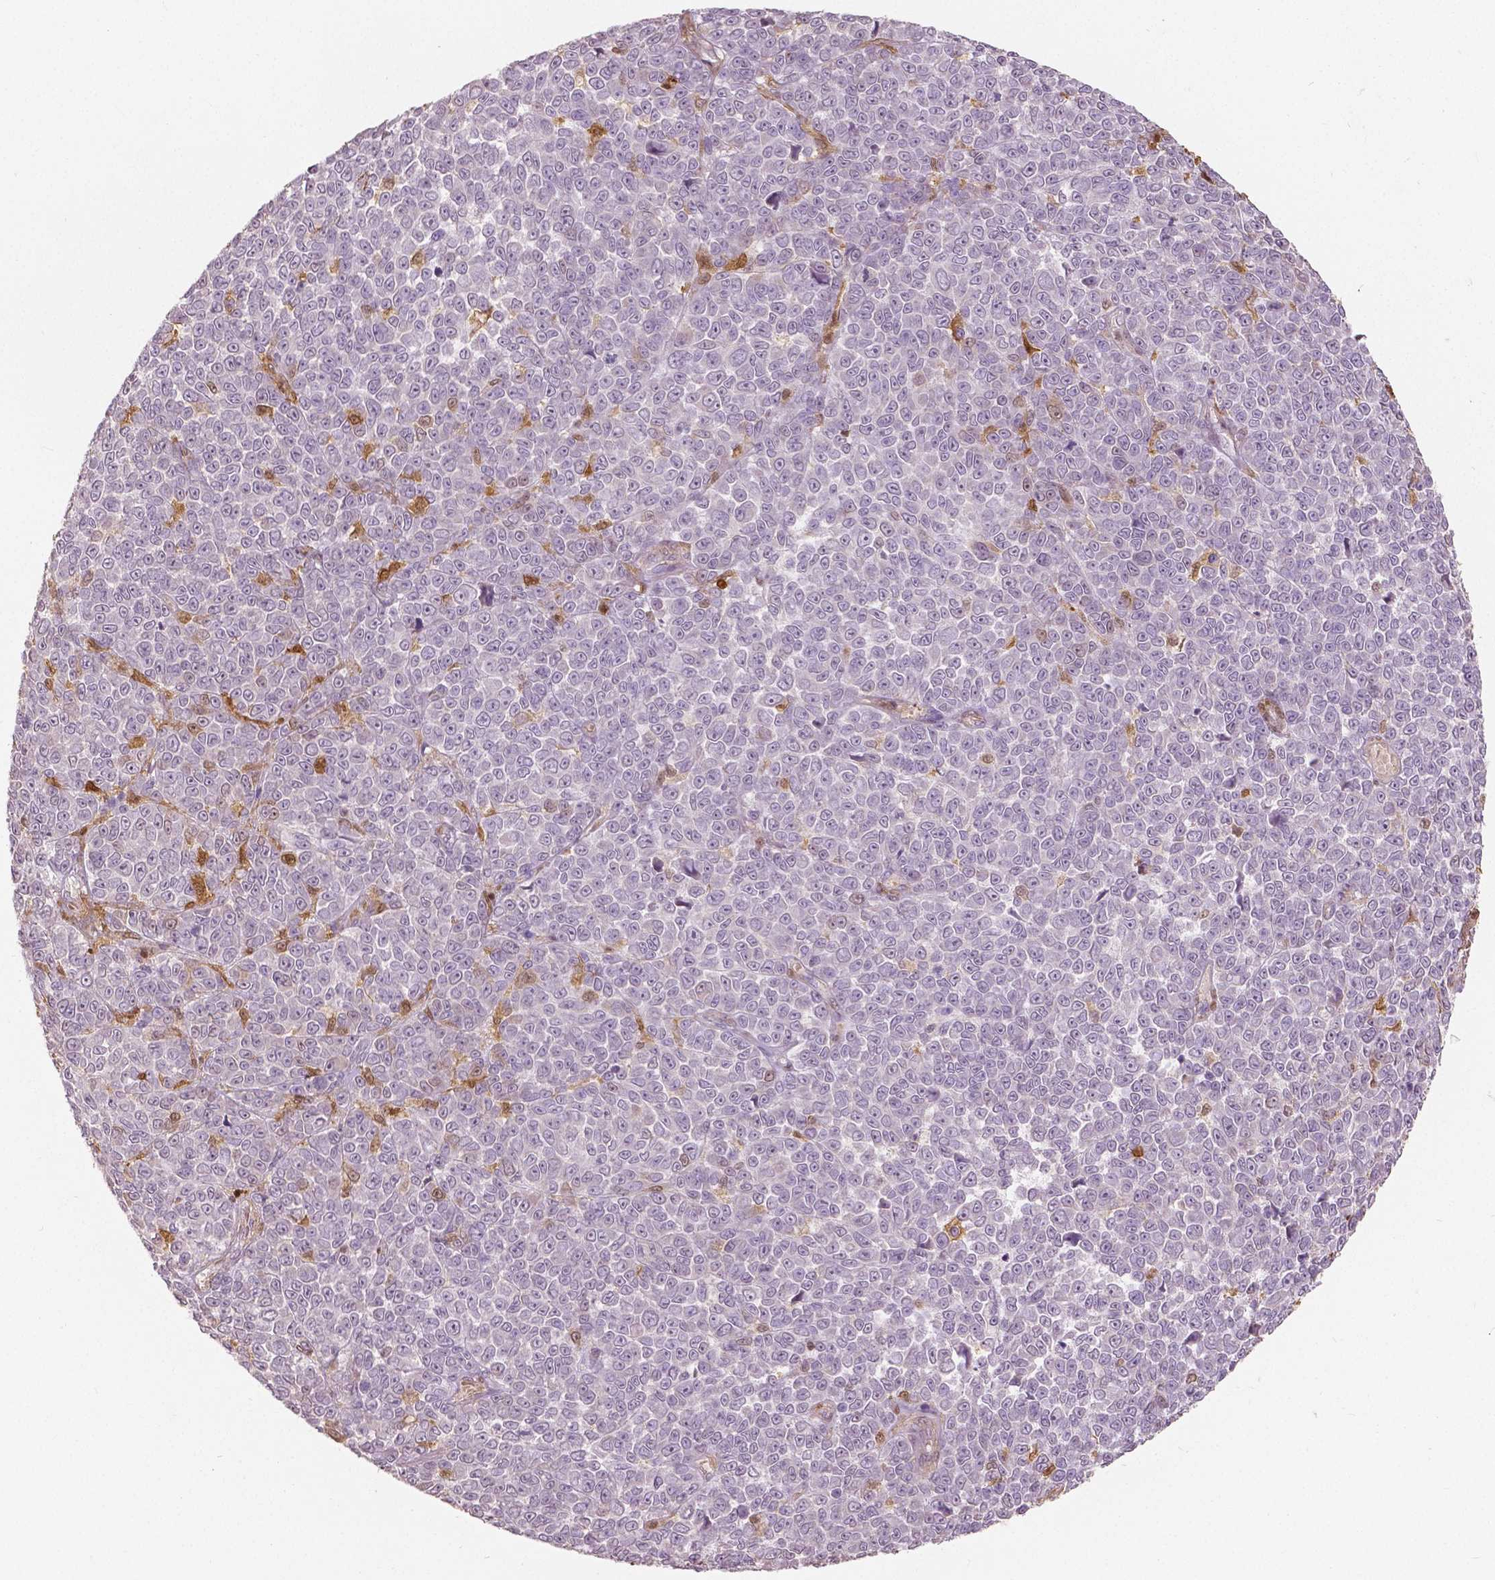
{"staining": {"intensity": "negative", "quantity": "none", "location": "none"}, "tissue": "melanoma", "cell_type": "Tumor cells", "image_type": "cancer", "snomed": [{"axis": "morphology", "description": "Malignant melanoma, NOS"}, {"axis": "topography", "description": "Skin"}], "caption": "This is an IHC micrograph of human melanoma. There is no staining in tumor cells.", "gene": "S100A4", "patient": {"sex": "female", "age": 95}}